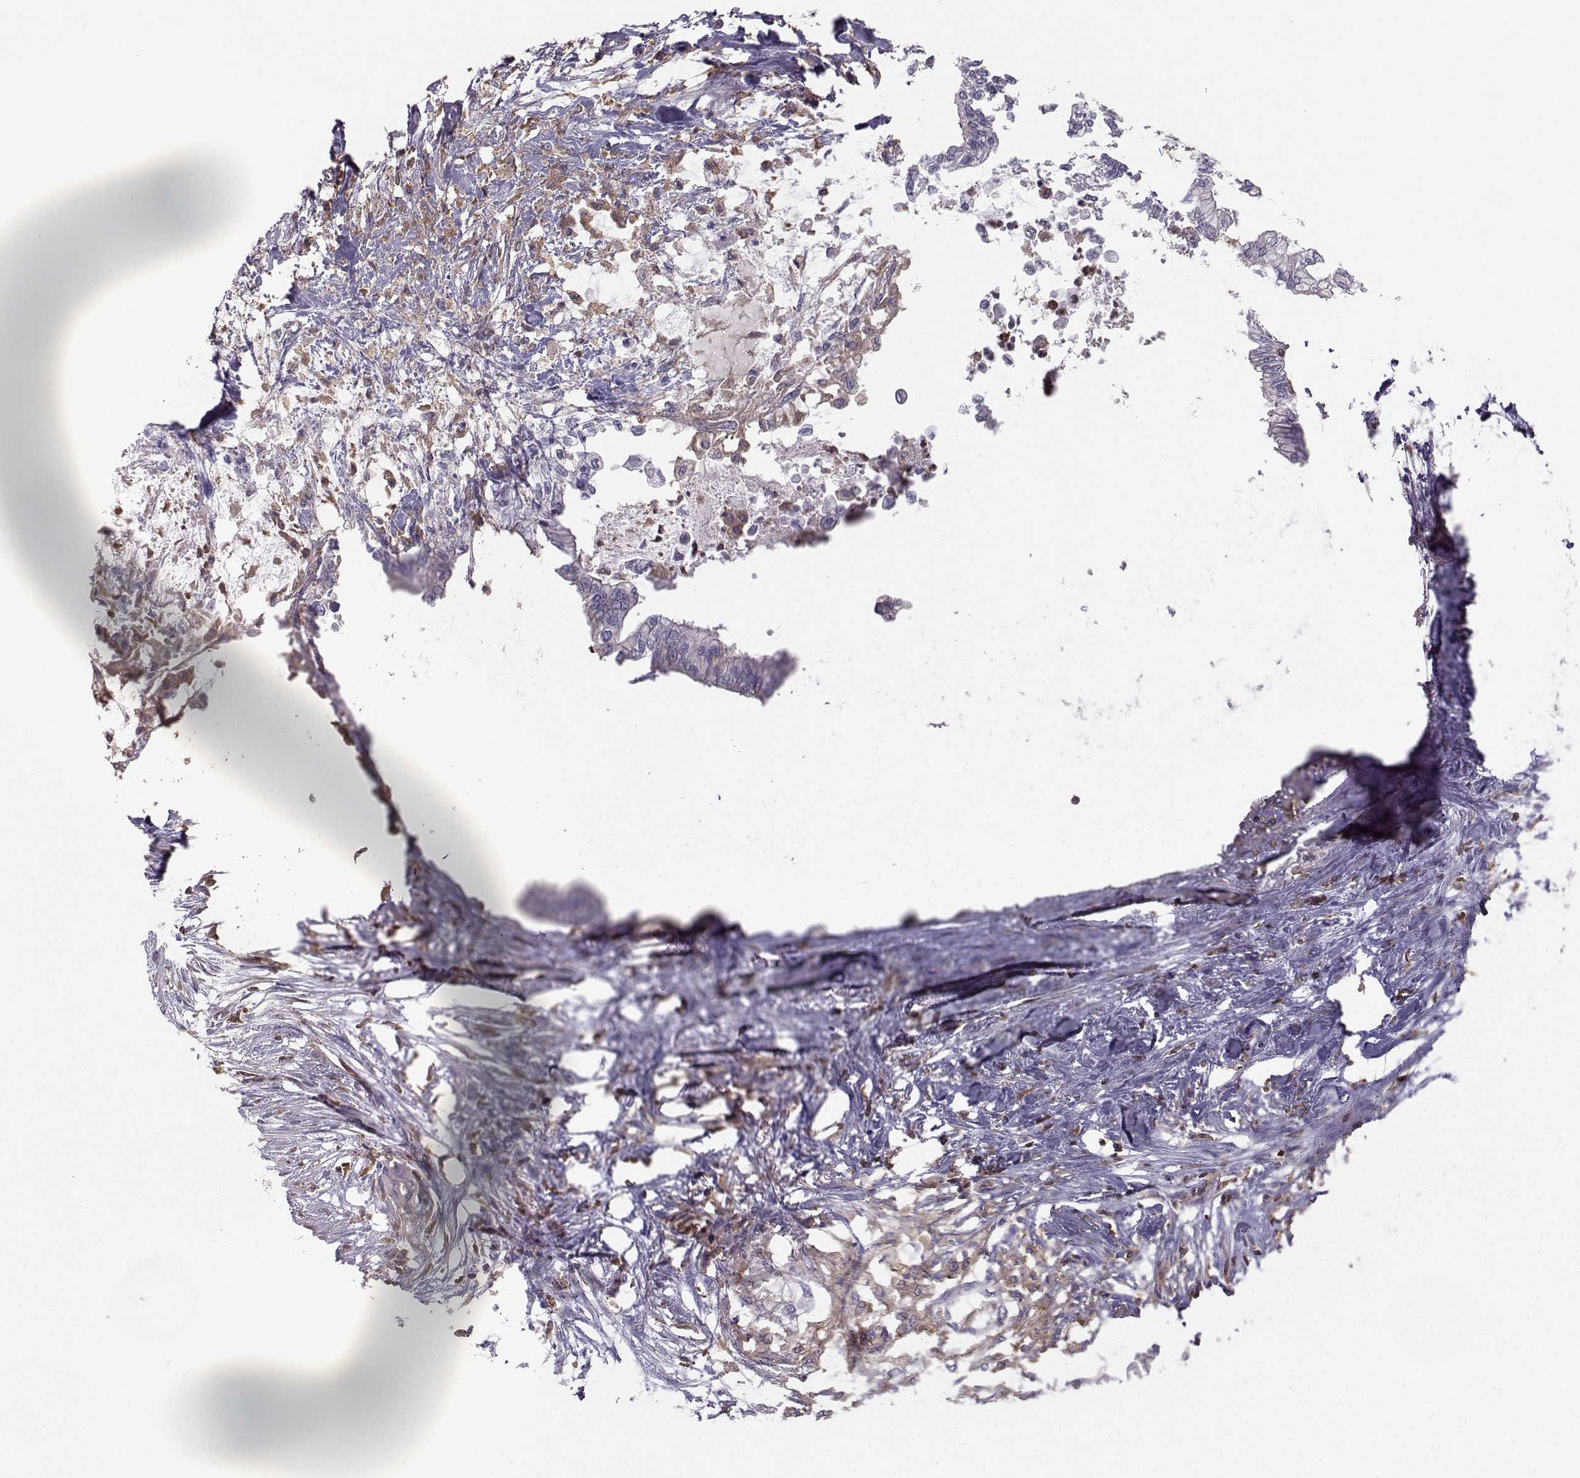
{"staining": {"intensity": "negative", "quantity": "none", "location": "none"}, "tissue": "pancreatic cancer", "cell_type": "Tumor cells", "image_type": "cancer", "snomed": [{"axis": "morphology", "description": "Normal tissue, NOS"}, {"axis": "morphology", "description": "Adenocarcinoma, NOS"}, {"axis": "topography", "description": "Pancreas"}, {"axis": "topography", "description": "Duodenum"}], "caption": "Tumor cells show no significant protein expression in adenocarcinoma (pancreatic).", "gene": "ZBTB32", "patient": {"sex": "female", "age": 60}}